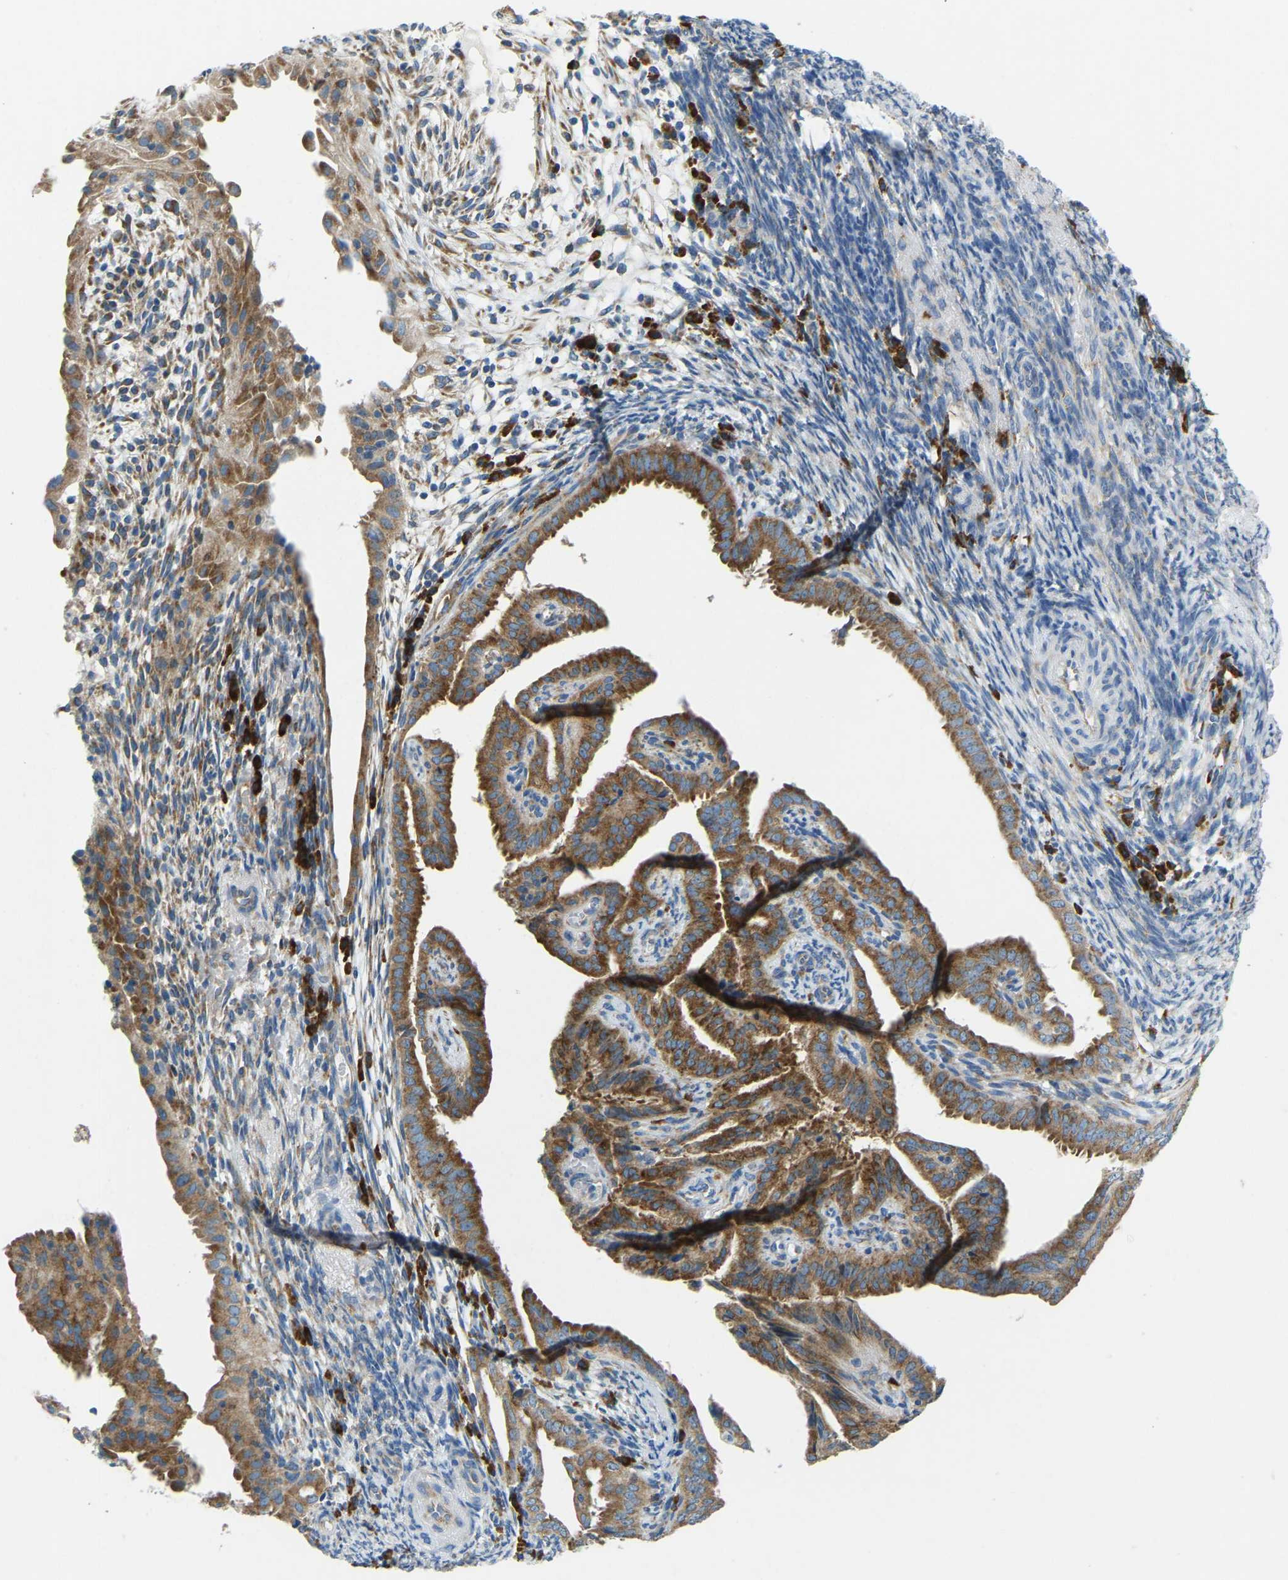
{"staining": {"intensity": "strong", "quantity": ">75%", "location": "cytoplasmic/membranous"}, "tissue": "endometrial cancer", "cell_type": "Tumor cells", "image_type": "cancer", "snomed": [{"axis": "morphology", "description": "Adenocarcinoma, NOS"}, {"axis": "topography", "description": "Endometrium"}], "caption": "Endometrial adenocarcinoma stained with a protein marker shows strong staining in tumor cells.", "gene": "SND1", "patient": {"sex": "female", "age": 58}}